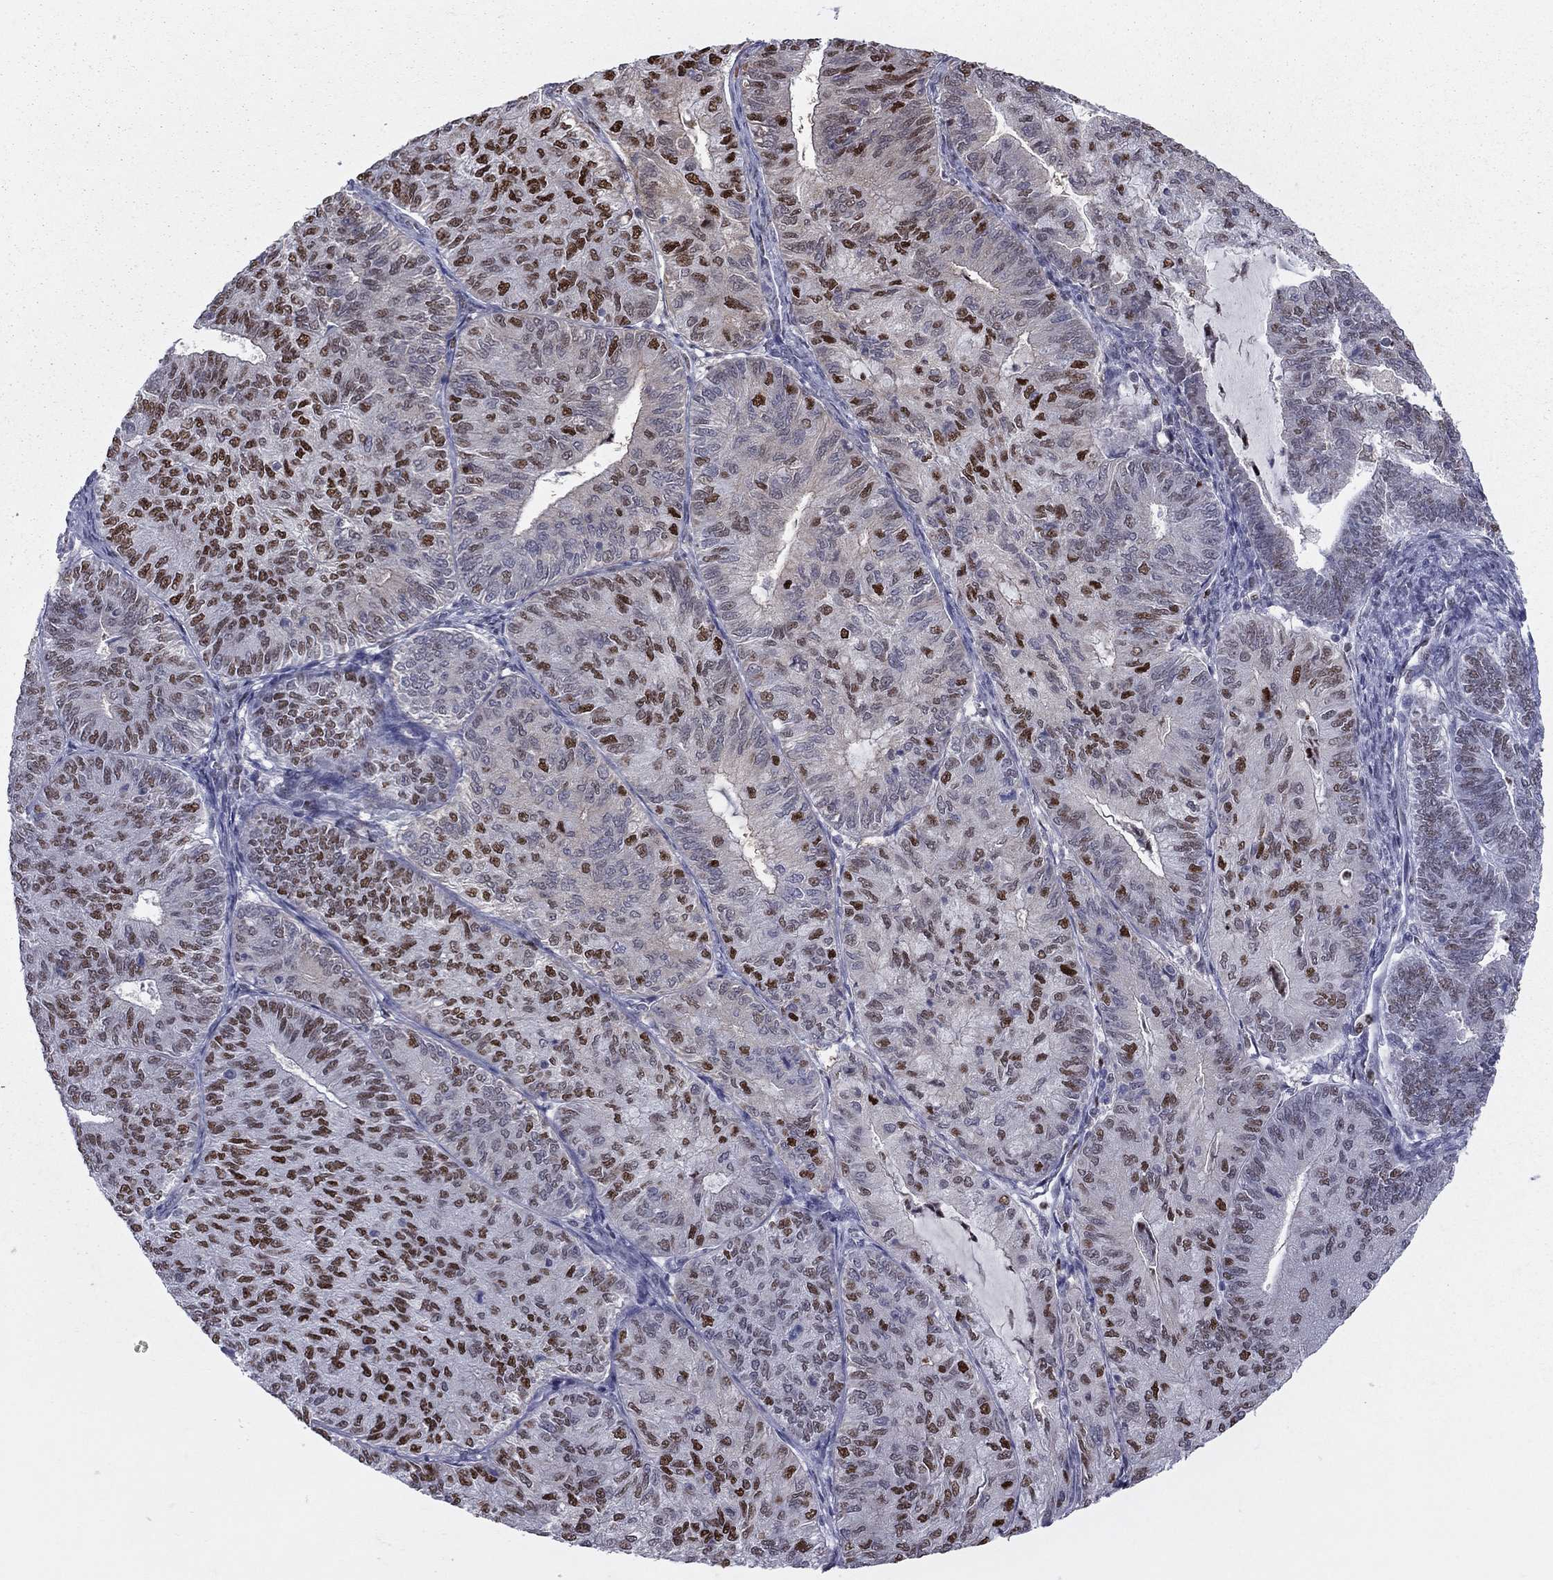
{"staining": {"intensity": "strong", "quantity": "25%-75%", "location": "nuclear"}, "tissue": "endometrial cancer", "cell_type": "Tumor cells", "image_type": "cancer", "snomed": [{"axis": "morphology", "description": "Adenocarcinoma, NOS"}, {"axis": "topography", "description": "Endometrium"}], "caption": "Immunohistochemical staining of human endometrial cancer demonstrates strong nuclear protein staining in approximately 25%-75% of tumor cells.", "gene": "PCGF3", "patient": {"sex": "female", "age": 82}}